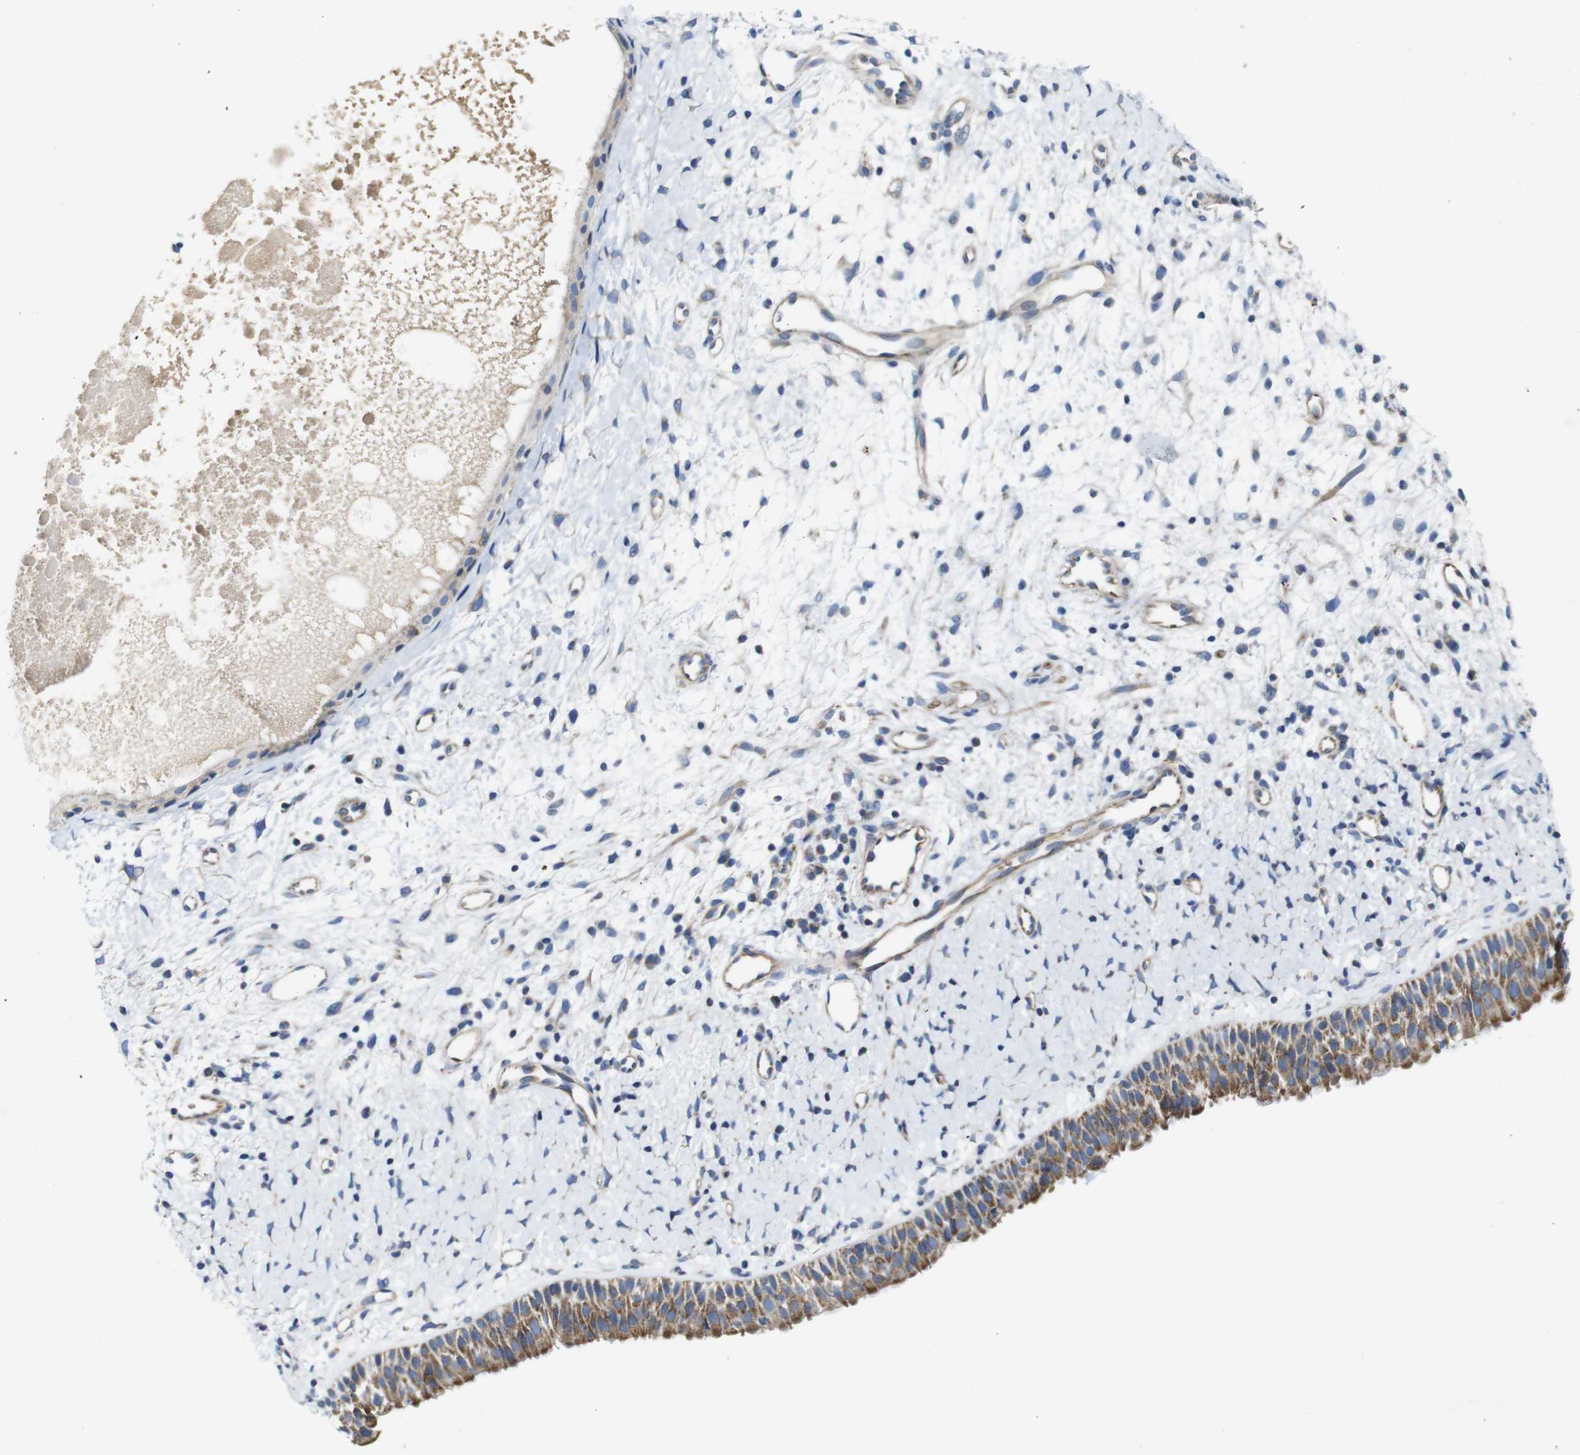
{"staining": {"intensity": "moderate", "quantity": "25%-75%", "location": "cytoplasmic/membranous"}, "tissue": "nasopharynx", "cell_type": "Respiratory epithelial cells", "image_type": "normal", "snomed": [{"axis": "morphology", "description": "Normal tissue, NOS"}, {"axis": "topography", "description": "Nasopharynx"}], "caption": "Human nasopharynx stained with a brown dye exhibits moderate cytoplasmic/membranous positive positivity in about 25%-75% of respiratory epithelial cells.", "gene": "PDCD1LG2", "patient": {"sex": "male", "age": 22}}